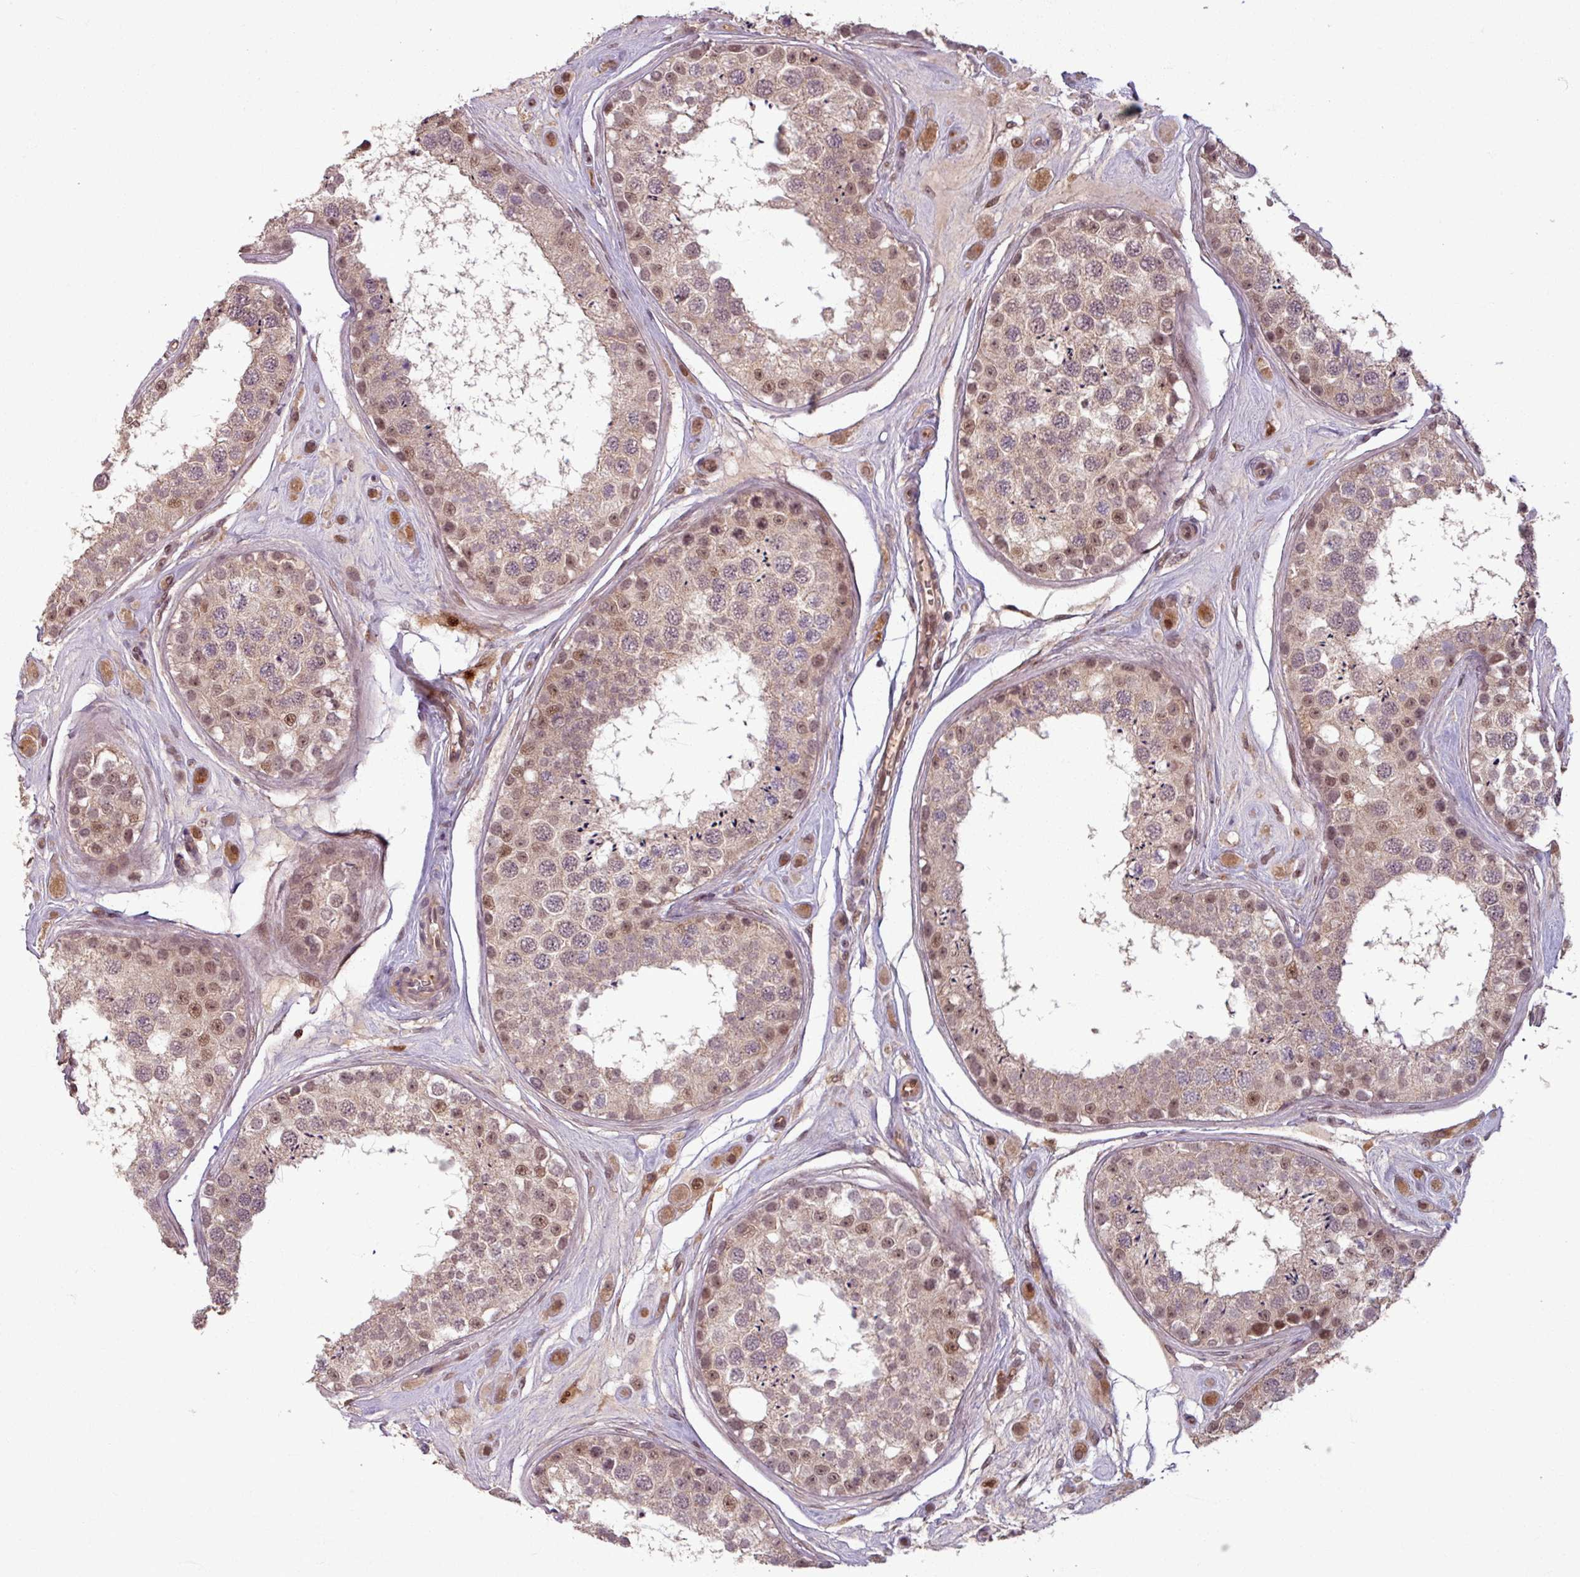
{"staining": {"intensity": "moderate", "quantity": "25%-75%", "location": "cytoplasmic/membranous,nuclear"}, "tissue": "testis", "cell_type": "Cells in seminiferous ducts", "image_type": "normal", "snomed": [{"axis": "morphology", "description": "Normal tissue, NOS"}, {"axis": "topography", "description": "Testis"}], "caption": "High-magnification brightfield microscopy of normal testis stained with DAB (3,3'-diaminobenzidine) (brown) and counterstained with hematoxylin (blue). cells in seminiferous ducts exhibit moderate cytoplasmic/membranous,nuclear positivity is present in about25%-75% of cells. Immunohistochemistry stains the protein in brown and the nuclei are stained blue.", "gene": "OR6B1", "patient": {"sex": "male", "age": 25}}